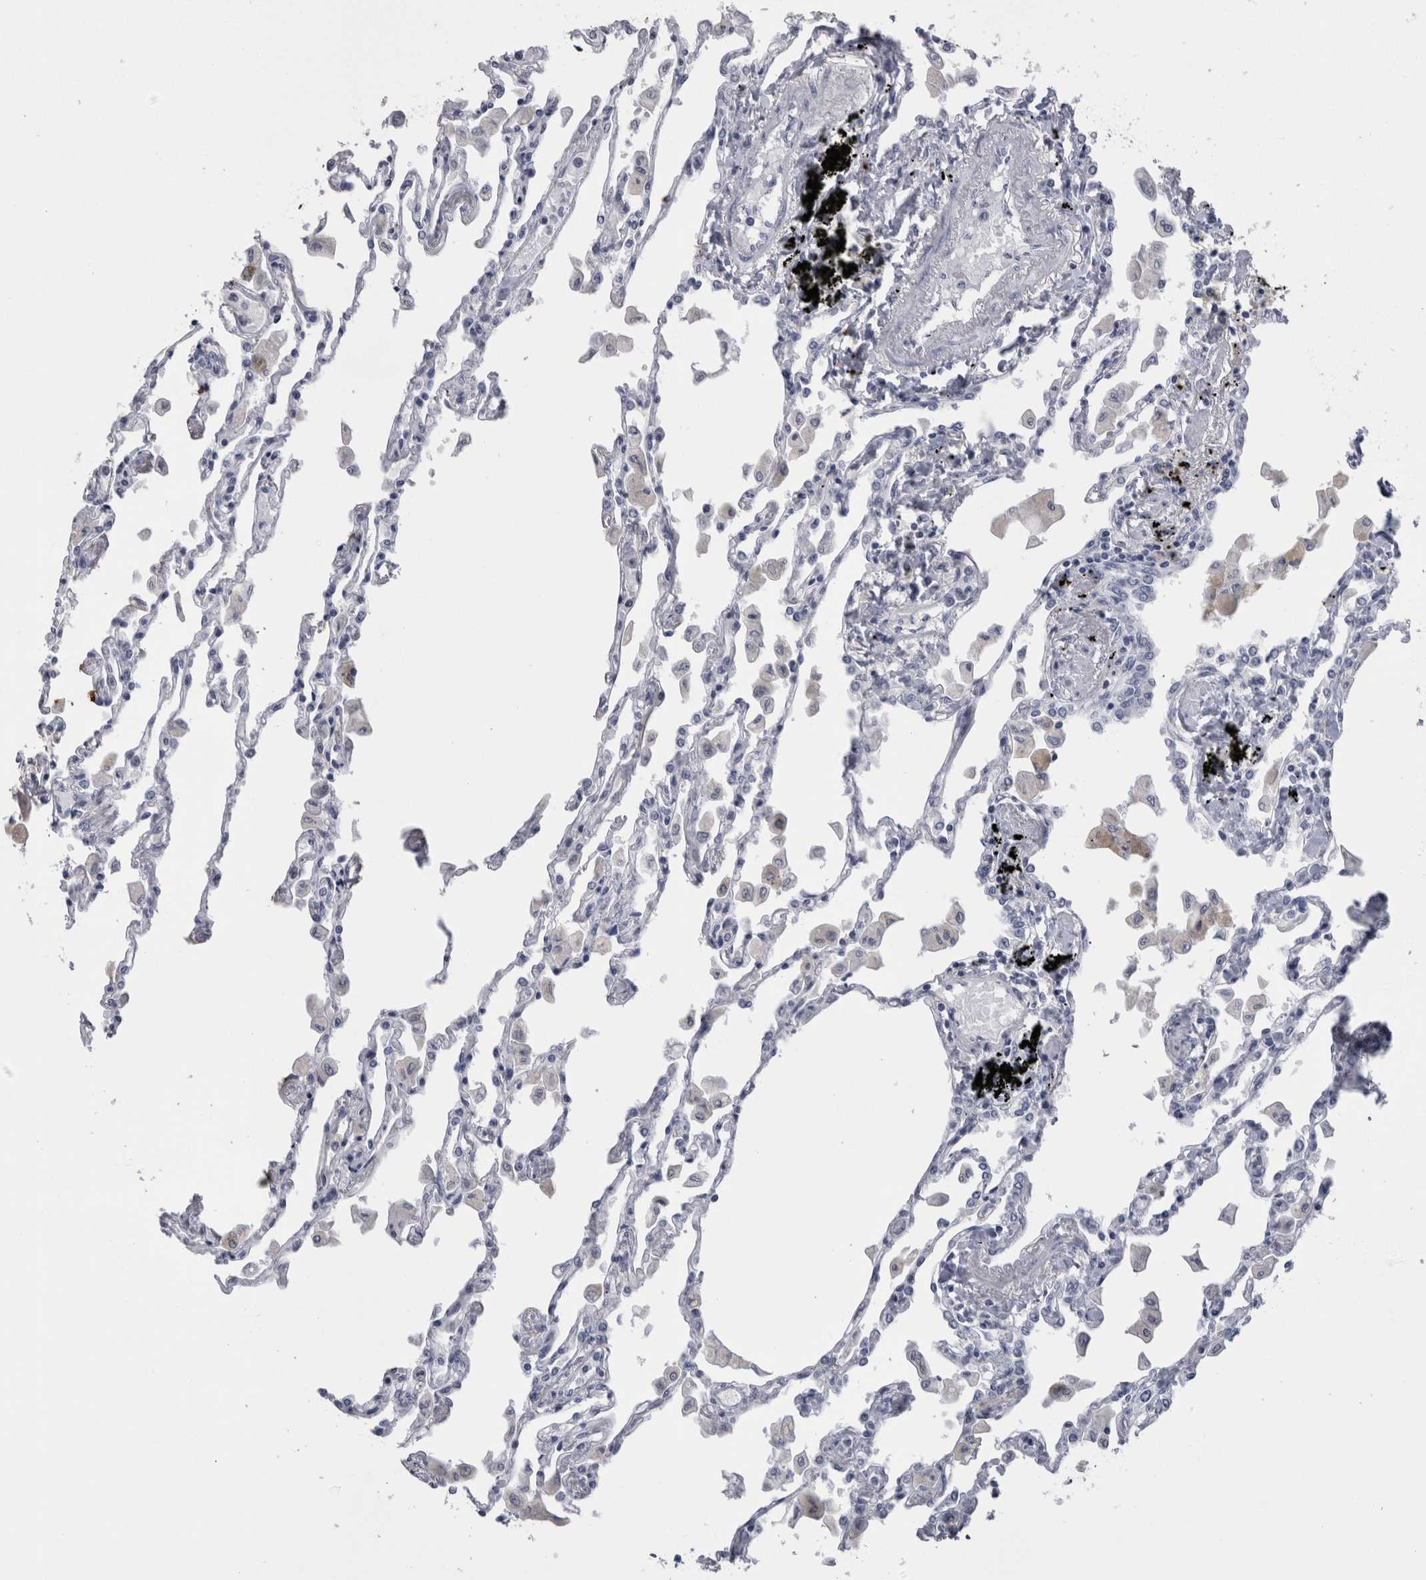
{"staining": {"intensity": "negative", "quantity": "none", "location": "none"}, "tissue": "lung", "cell_type": "Alveolar cells", "image_type": "normal", "snomed": [{"axis": "morphology", "description": "Normal tissue, NOS"}, {"axis": "topography", "description": "Bronchus"}, {"axis": "topography", "description": "Lung"}], "caption": "IHC of unremarkable human lung reveals no expression in alveolar cells.", "gene": "MSMB", "patient": {"sex": "female", "age": 49}}